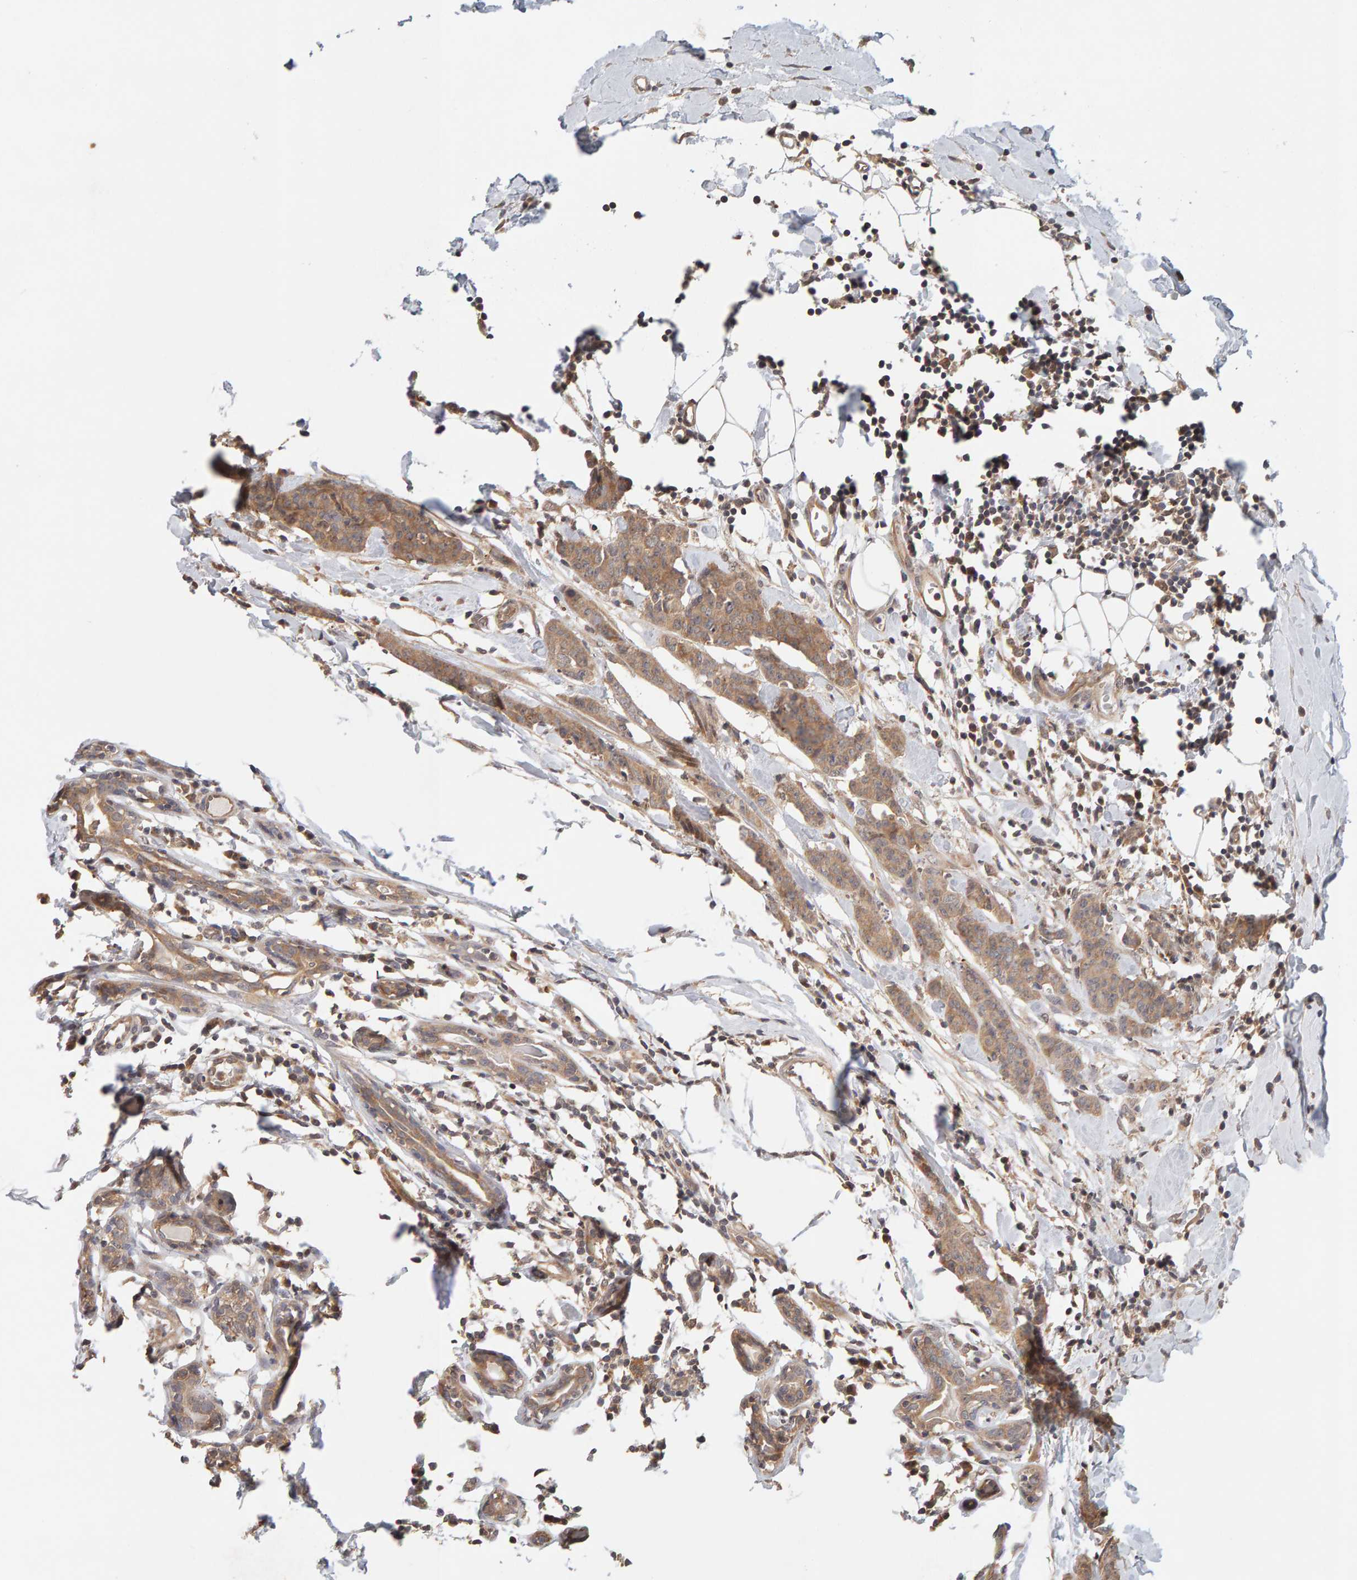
{"staining": {"intensity": "moderate", "quantity": ">75%", "location": "cytoplasmic/membranous"}, "tissue": "breast cancer", "cell_type": "Tumor cells", "image_type": "cancer", "snomed": [{"axis": "morphology", "description": "Normal tissue, NOS"}, {"axis": "morphology", "description": "Duct carcinoma"}, {"axis": "topography", "description": "Breast"}], "caption": "This micrograph reveals breast invasive ductal carcinoma stained with IHC to label a protein in brown. The cytoplasmic/membranous of tumor cells show moderate positivity for the protein. Nuclei are counter-stained blue.", "gene": "DNAJC7", "patient": {"sex": "female", "age": 40}}